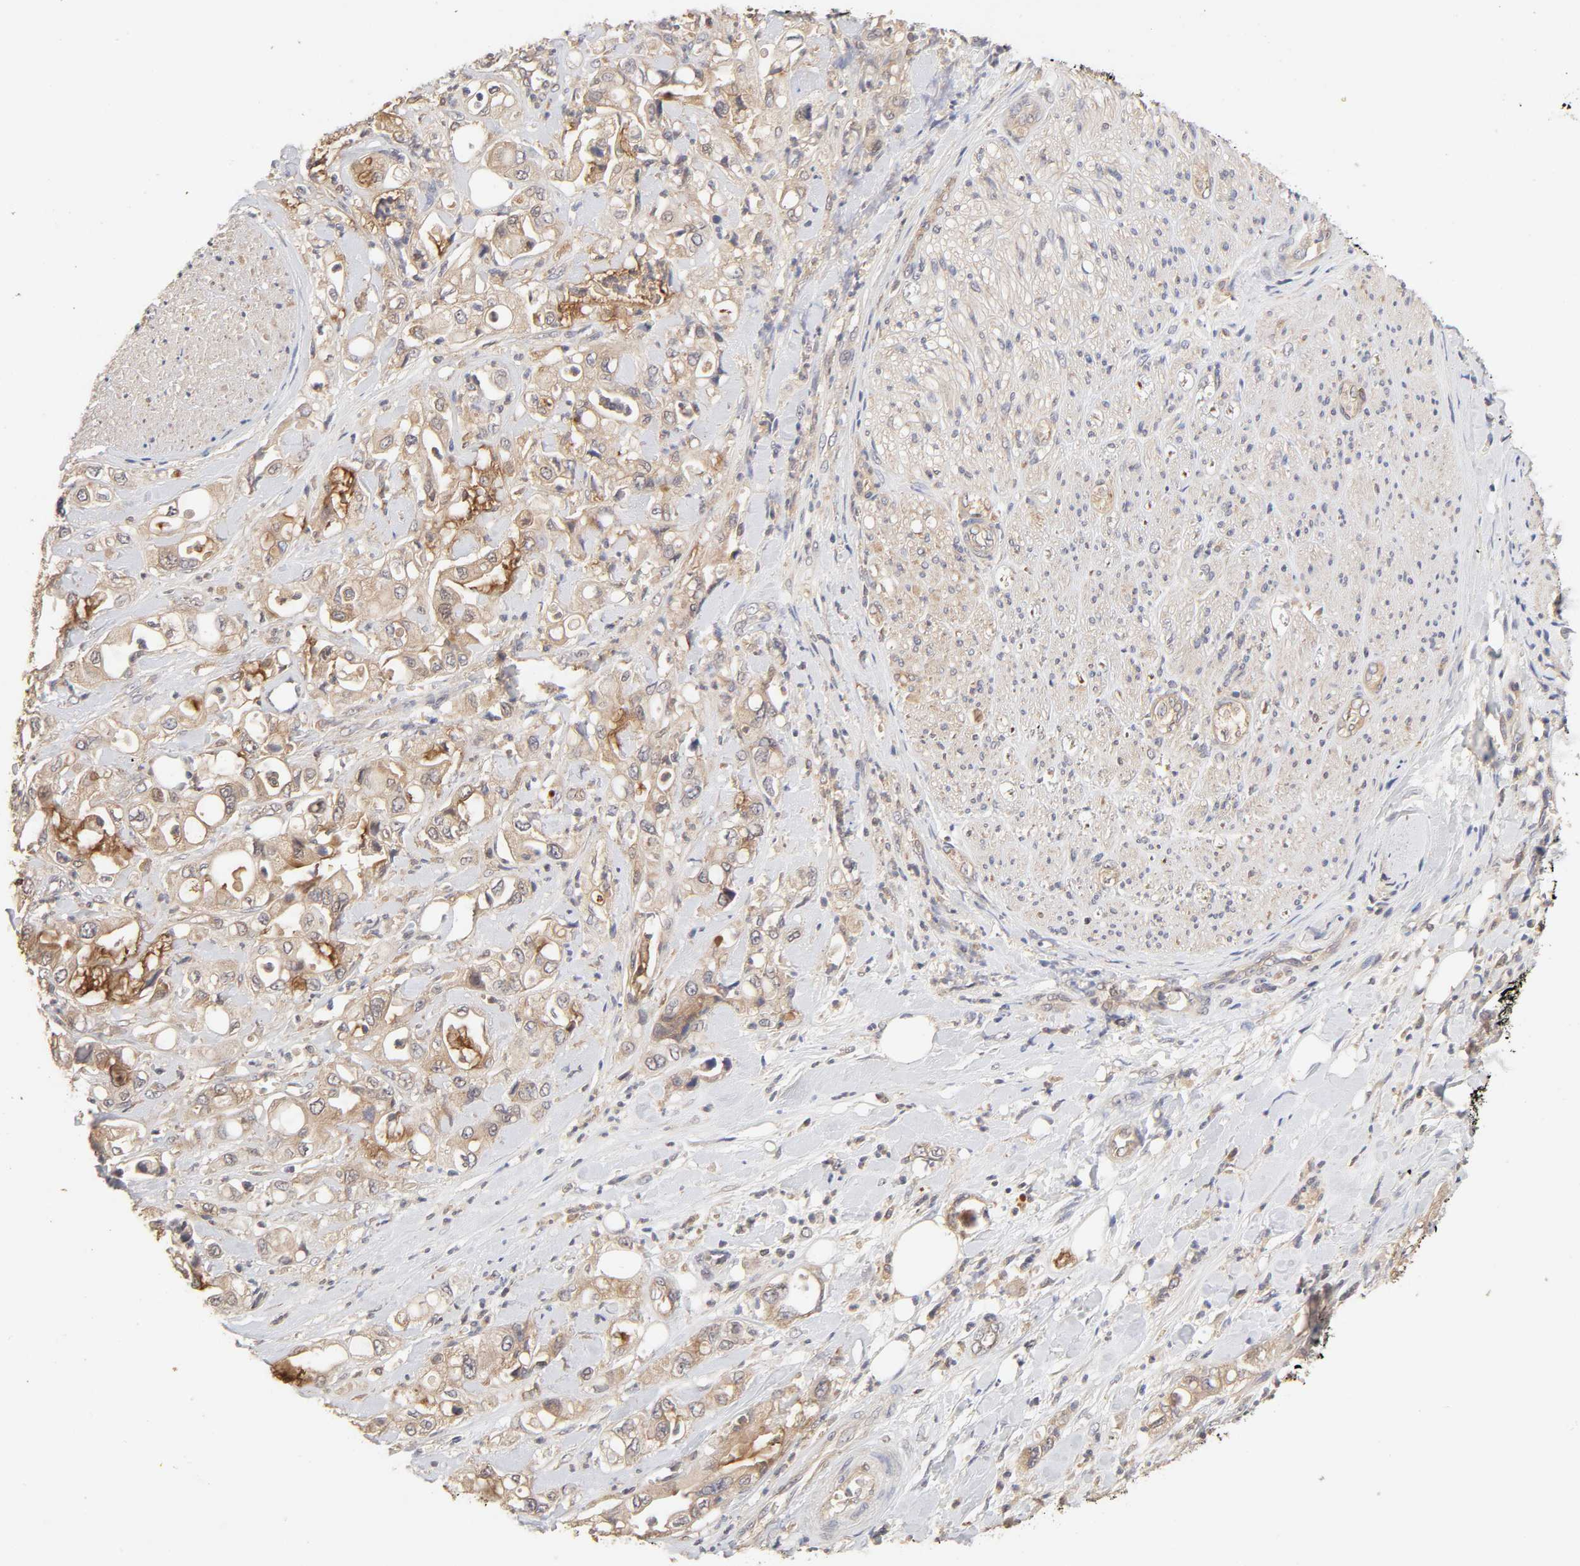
{"staining": {"intensity": "moderate", "quantity": "<25%", "location": "cytoplasmic/membranous"}, "tissue": "pancreatic cancer", "cell_type": "Tumor cells", "image_type": "cancer", "snomed": [{"axis": "morphology", "description": "Adenocarcinoma, NOS"}, {"axis": "topography", "description": "Pancreas"}], "caption": "Protein expression analysis of human pancreatic cancer (adenocarcinoma) reveals moderate cytoplasmic/membranous expression in about <25% of tumor cells.", "gene": "AP1G2", "patient": {"sex": "male", "age": 70}}